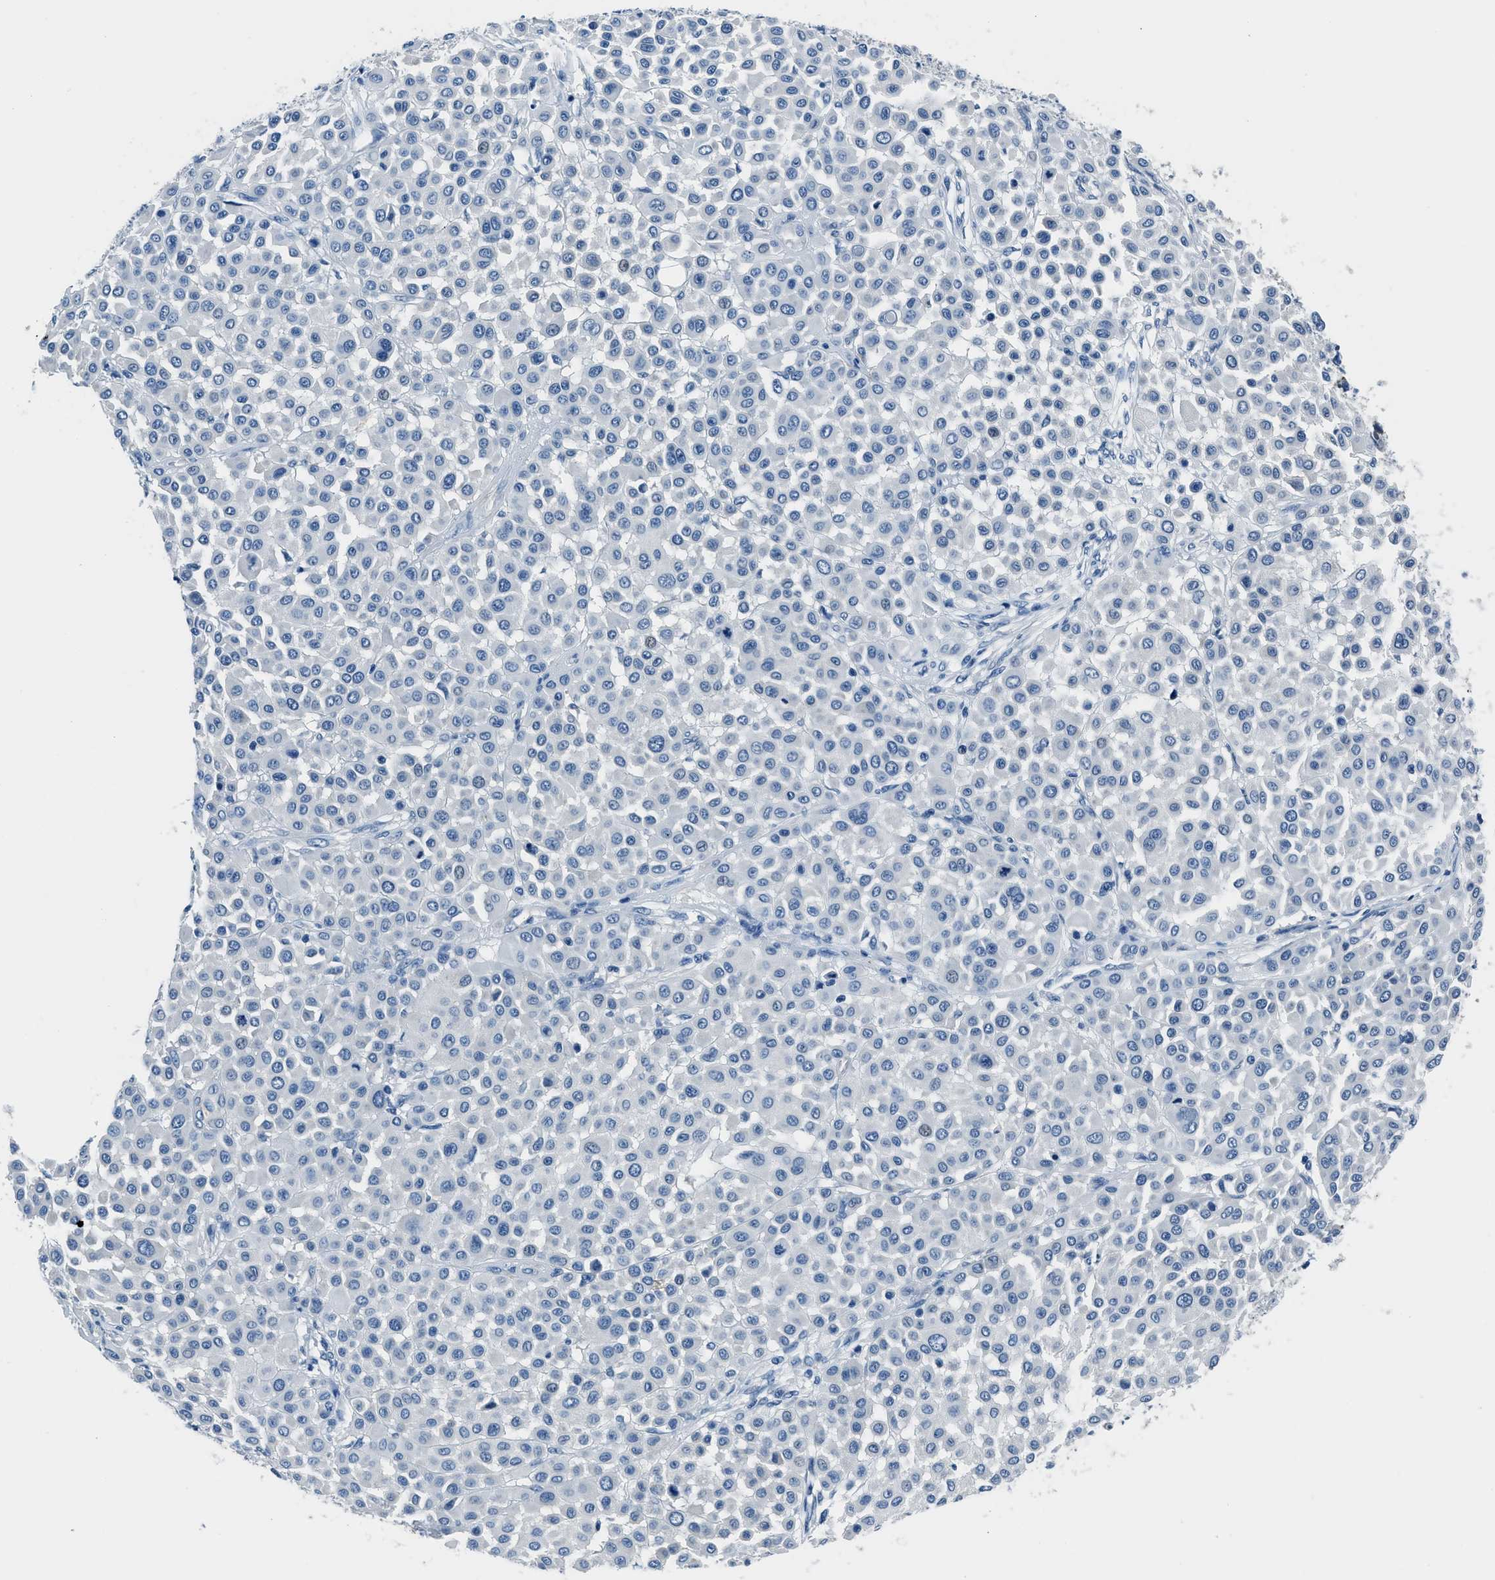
{"staining": {"intensity": "negative", "quantity": "none", "location": "none"}, "tissue": "melanoma", "cell_type": "Tumor cells", "image_type": "cancer", "snomed": [{"axis": "morphology", "description": "Malignant melanoma, Metastatic site"}, {"axis": "topography", "description": "Soft tissue"}], "caption": "Malignant melanoma (metastatic site) was stained to show a protein in brown. There is no significant expression in tumor cells.", "gene": "GJA3", "patient": {"sex": "male", "age": 41}}